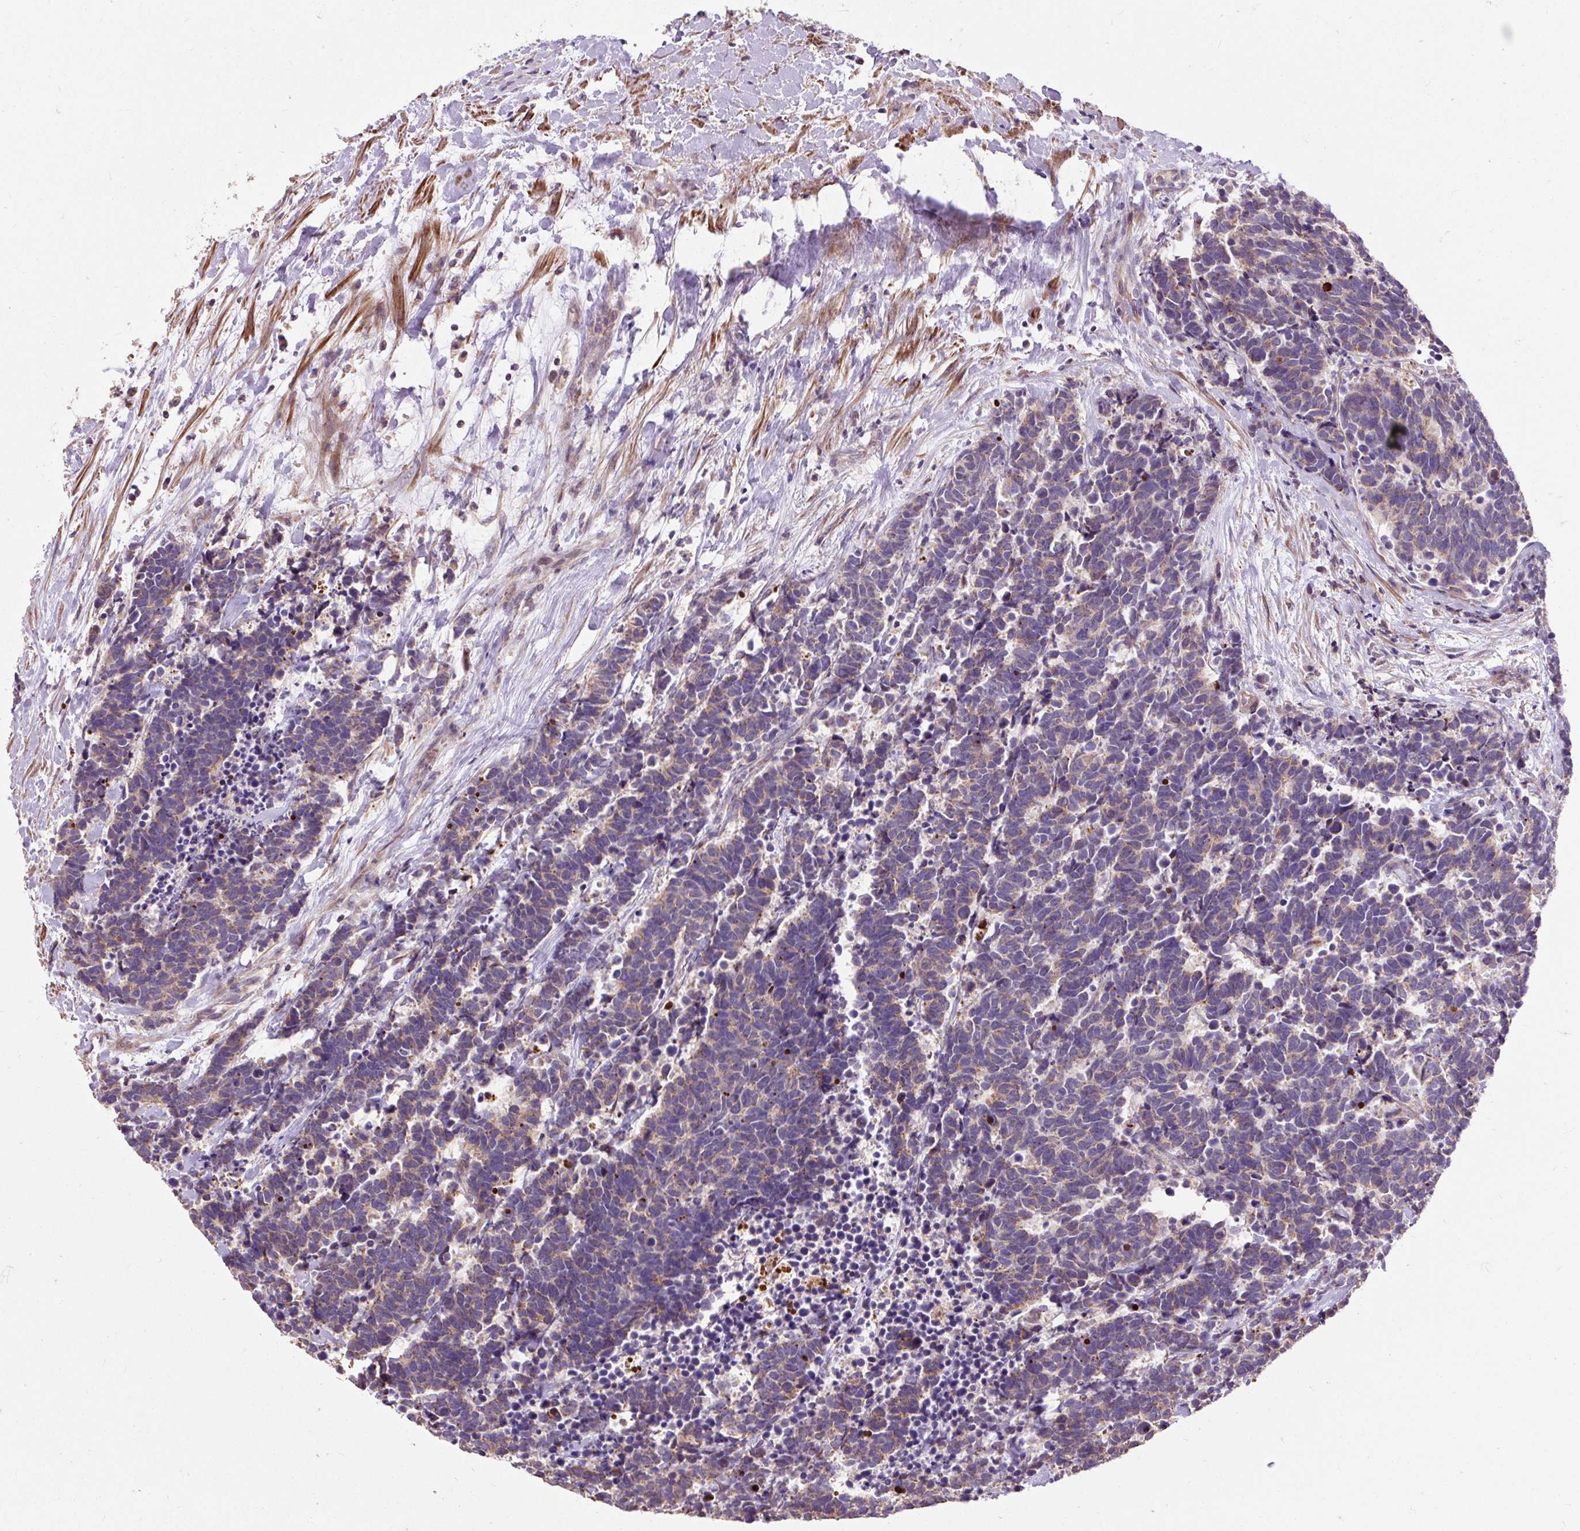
{"staining": {"intensity": "weak", "quantity": ">75%", "location": "cytoplasmic/membranous"}, "tissue": "carcinoid", "cell_type": "Tumor cells", "image_type": "cancer", "snomed": [{"axis": "morphology", "description": "Carcinoma, NOS"}, {"axis": "morphology", "description": "Carcinoid, malignant, NOS"}, {"axis": "topography", "description": "Prostate"}], "caption": "Immunohistochemical staining of carcinoid displays low levels of weak cytoplasmic/membranous staining in approximately >75% of tumor cells.", "gene": "PRIMPOL", "patient": {"sex": "male", "age": 57}}